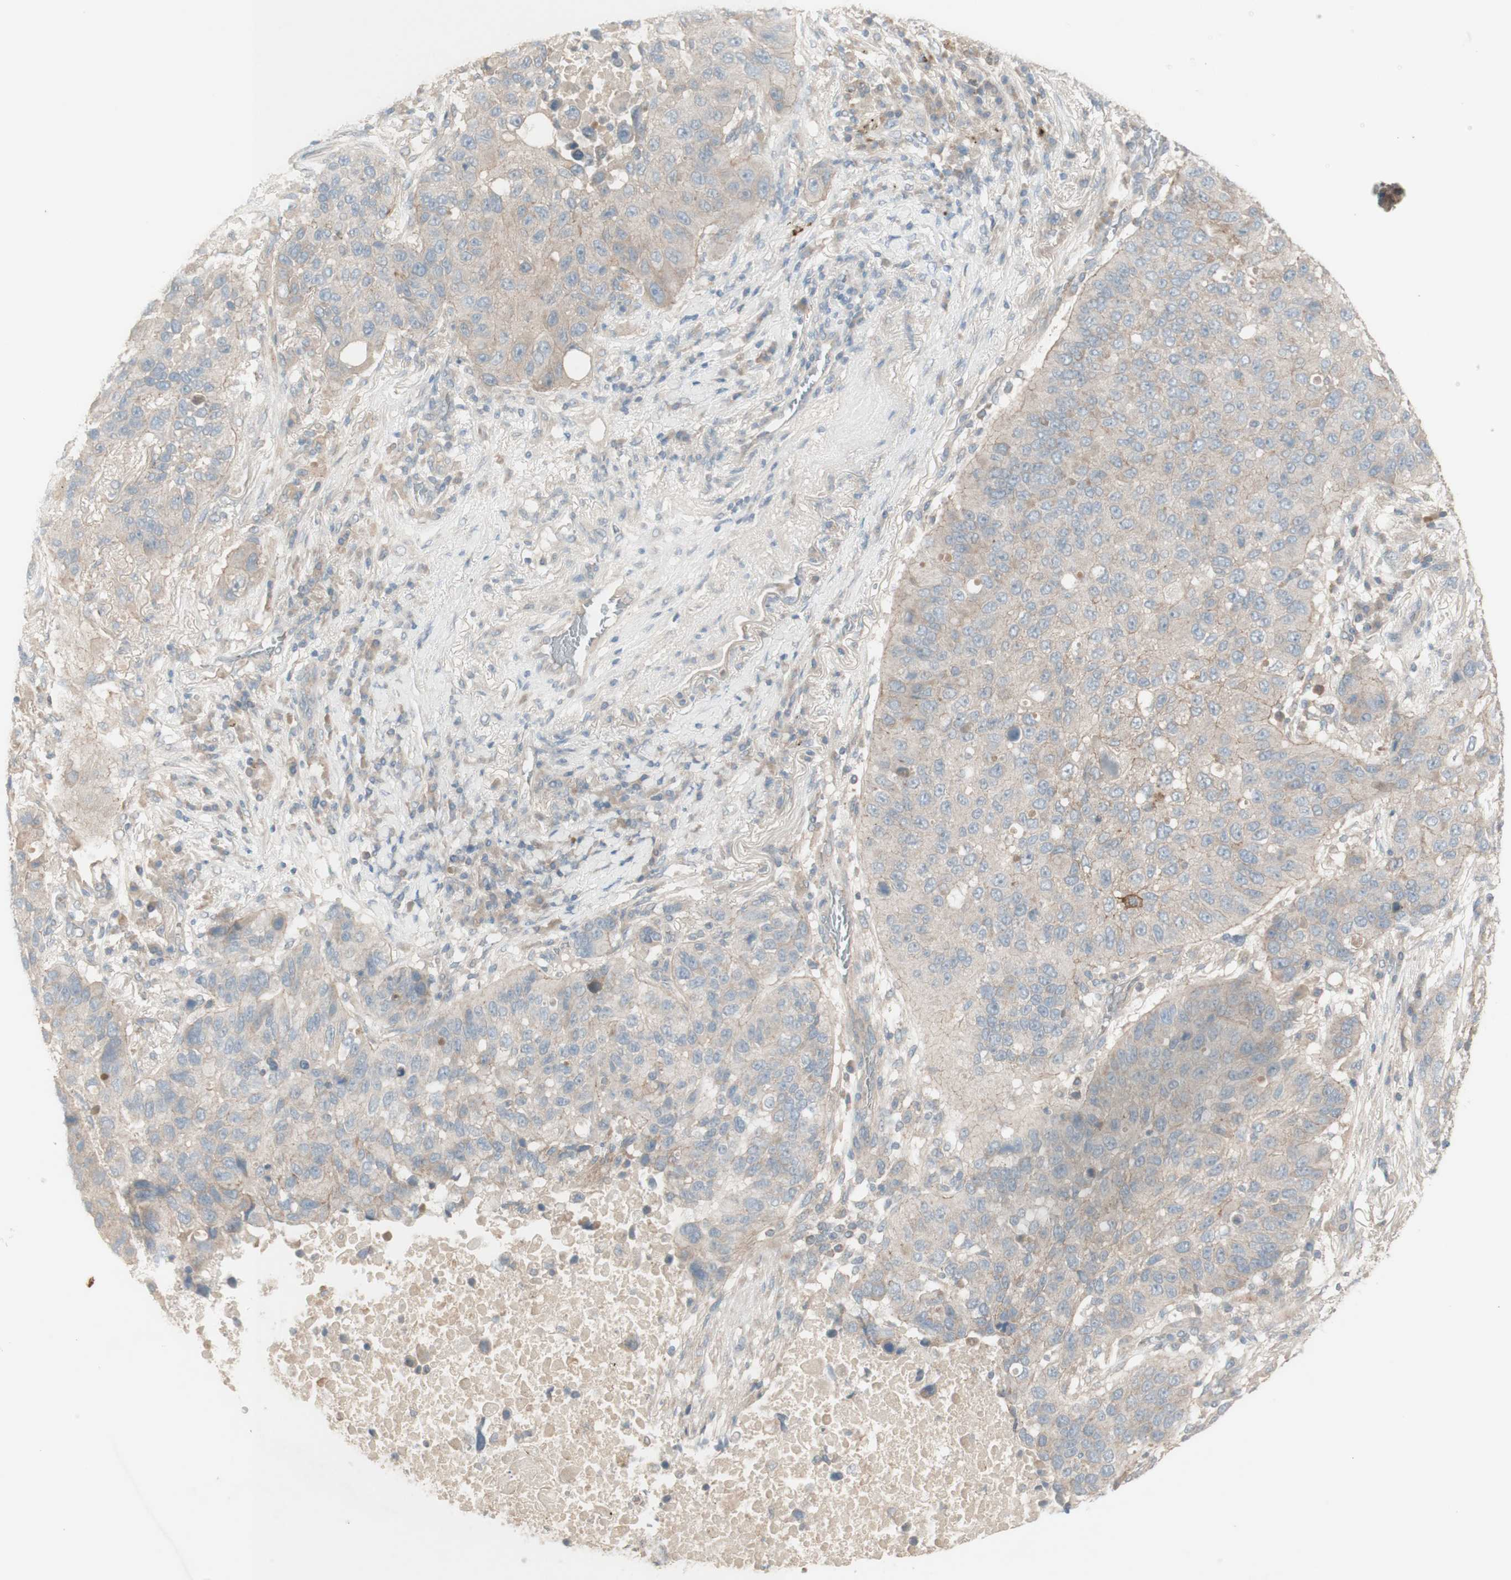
{"staining": {"intensity": "weak", "quantity": "<25%", "location": "cytoplasmic/membranous"}, "tissue": "lung cancer", "cell_type": "Tumor cells", "image_type": "cancer", "snomed": [{"axis": "morphology", "description": "Squamous cell carcinoma, NOS"}, {"axis": "topography", "description": "Lung"}], "caption": "This image is of lung cancer stained with IHC to label a protein in brown with the nuclei are counter-stained blue. There is no positivity in tumor cells.", "gene": "PTGER4", "patient": {"sex": "male", "age": 57}}